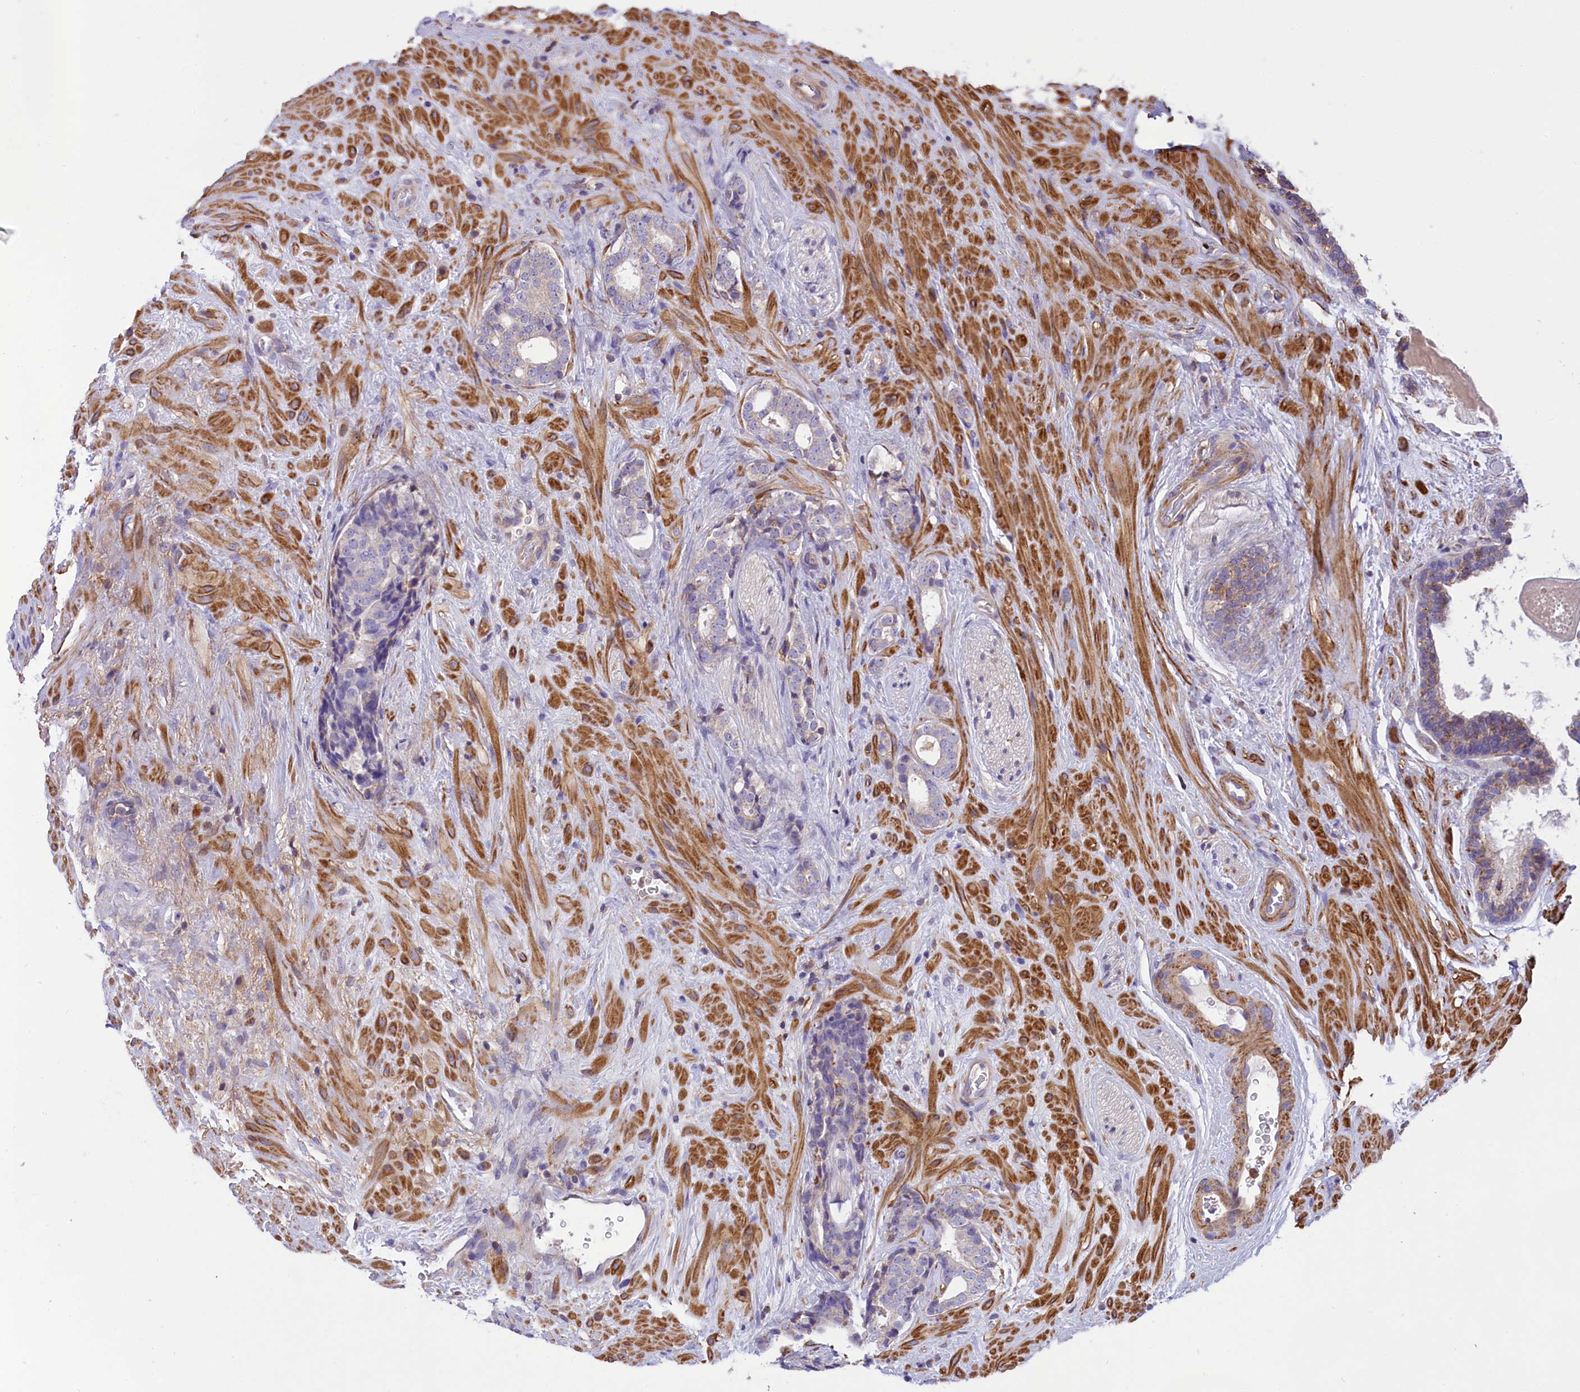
{"staining": {"intensity": "negative", "quantity": "none", "location": "none"}, "tissue": "prostate cancer", "cell_type": "Tumor cells", "image_type": "cancer", "snomed": [{"axis": "morphology", "description": "Adenocarcinoma, High grade"}, {"axis": "topography", "description": "Prostate"}], "caption": "High power microscopy photomicrograph of an immunohistochemistry (IHC) micrograph of prostate cancer (high-grade adenocarcinoma), revealing no significant staining in tumor cells.", "gene": "CORO7-PAM16", "patient": {"sex": "male", "age": 56}}